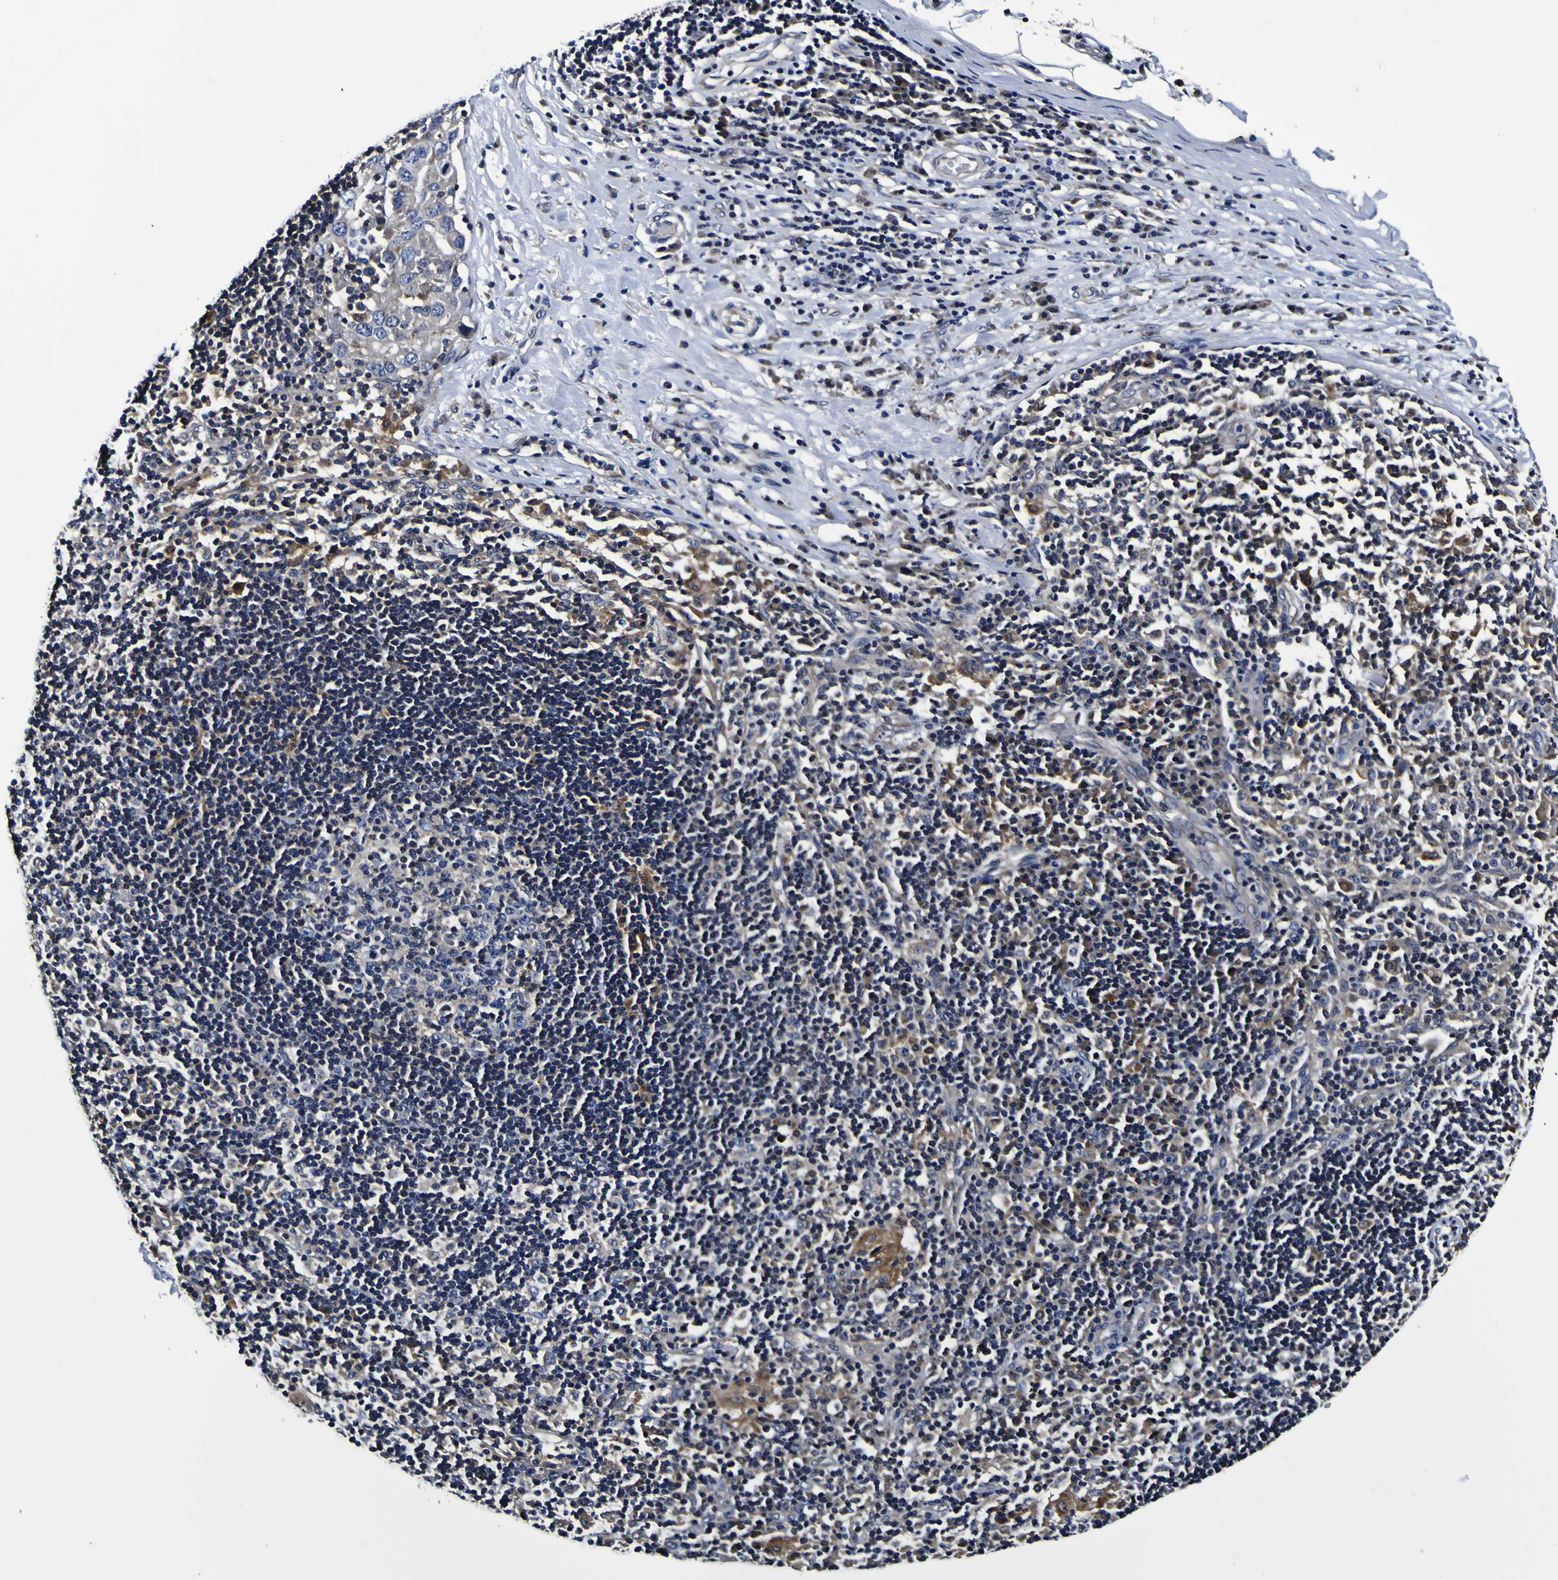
{"staining": {"intensity": "negative", "quantity": "none", "location": "none"}, "tissue": "adipose tissue", "cell_type": "Adipocytes", "image_type": "normal", "snomed": [{"axis": "morphology", "description": "Normal tissue, NOS"}, {"axis": "morphology", "description": "Adenocarcinoma, NOS"}, {"axis": "topography", "description": "Esophagus"}], "caption": "Immunohistochemical staining of benign human adipose tissue displays no significant staining in adipocytes.", "gene": "GPX1", "patient": {"sex": "male", "age": 62}}